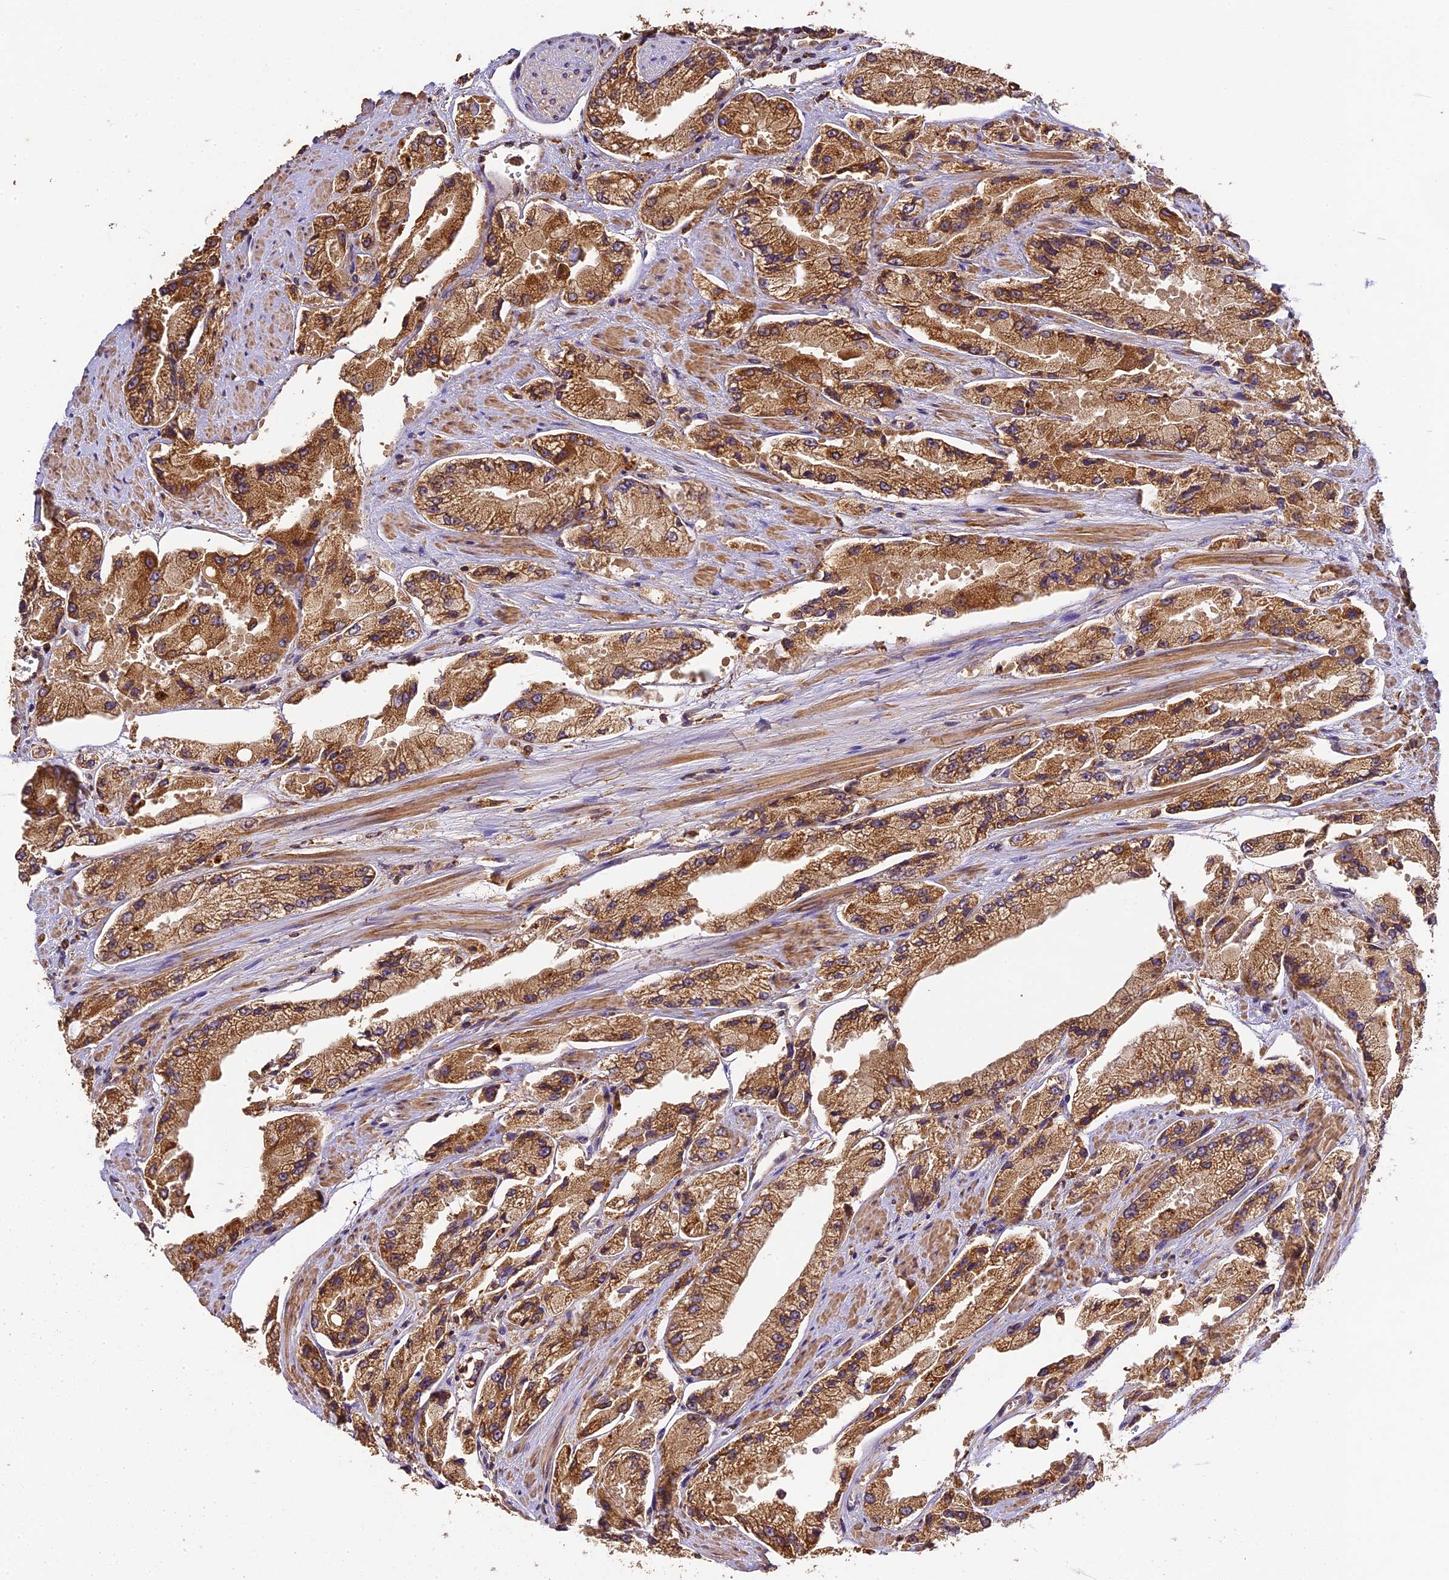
{"staining": {"intensity": "moderate", "quantity": ">75%", "location": "cytoplasmic/membranous"}, "tissue": "prostate cancer", "cell_type": "Tumor cells", "image_type": "cancer", "snomed": [{"axis": "morphology", "description": "Adenocarcinoma, High grade"}, {"axis": "topography", "description": "Prostate"}], "caption": "Adenocarcinoma (high-grade) (prostate) stained with a protein marker demonstrates moderate staining in tumor cells.", "gene": "BRAP", "patient": {"sex": "male", "age": 58}}